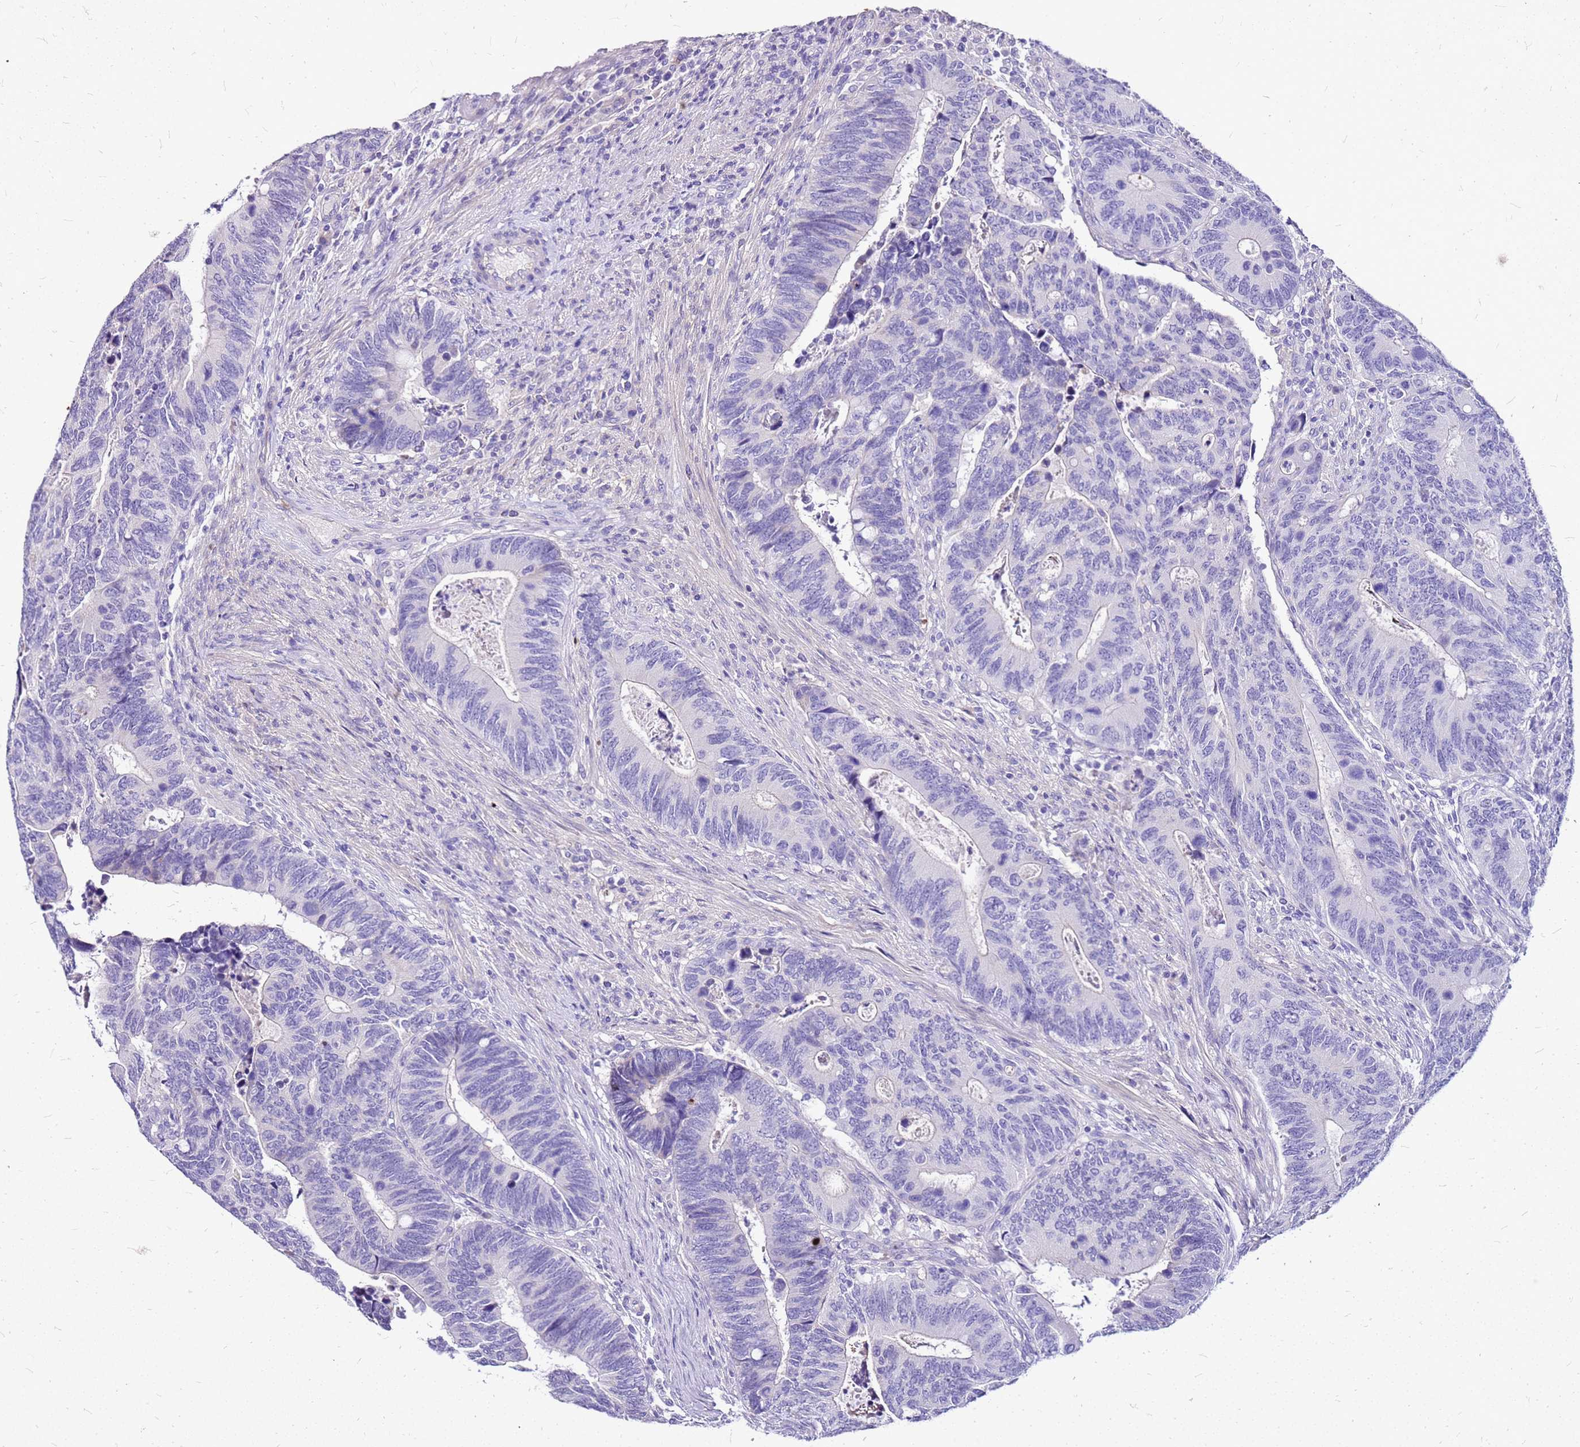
{"staining": {"intensity": "negative", "quantity": "none", "location": "none"}, "tissue": "colorectal cancer", "cell_type": "Tumor cells", "image_type": "cancer", "snomed": [{"axis": "morphology", "description": "Adenocarcinoma, NOS"}, {"axis": "topography", "description": "Colon"}], "caption": "This is a photomicrograph of immunohistochemistry staining of adenocarcinoma (colorectal), which shows no expression in tumor cells. (Stains: DAB (3,3'-diaminobenzidine) IHC with hematoxylin counter stain, Microscopy: brightfield microscopy at high magnification).", "gene": "DCDC2B", "patient": {"sex": "male", "age": 87}}